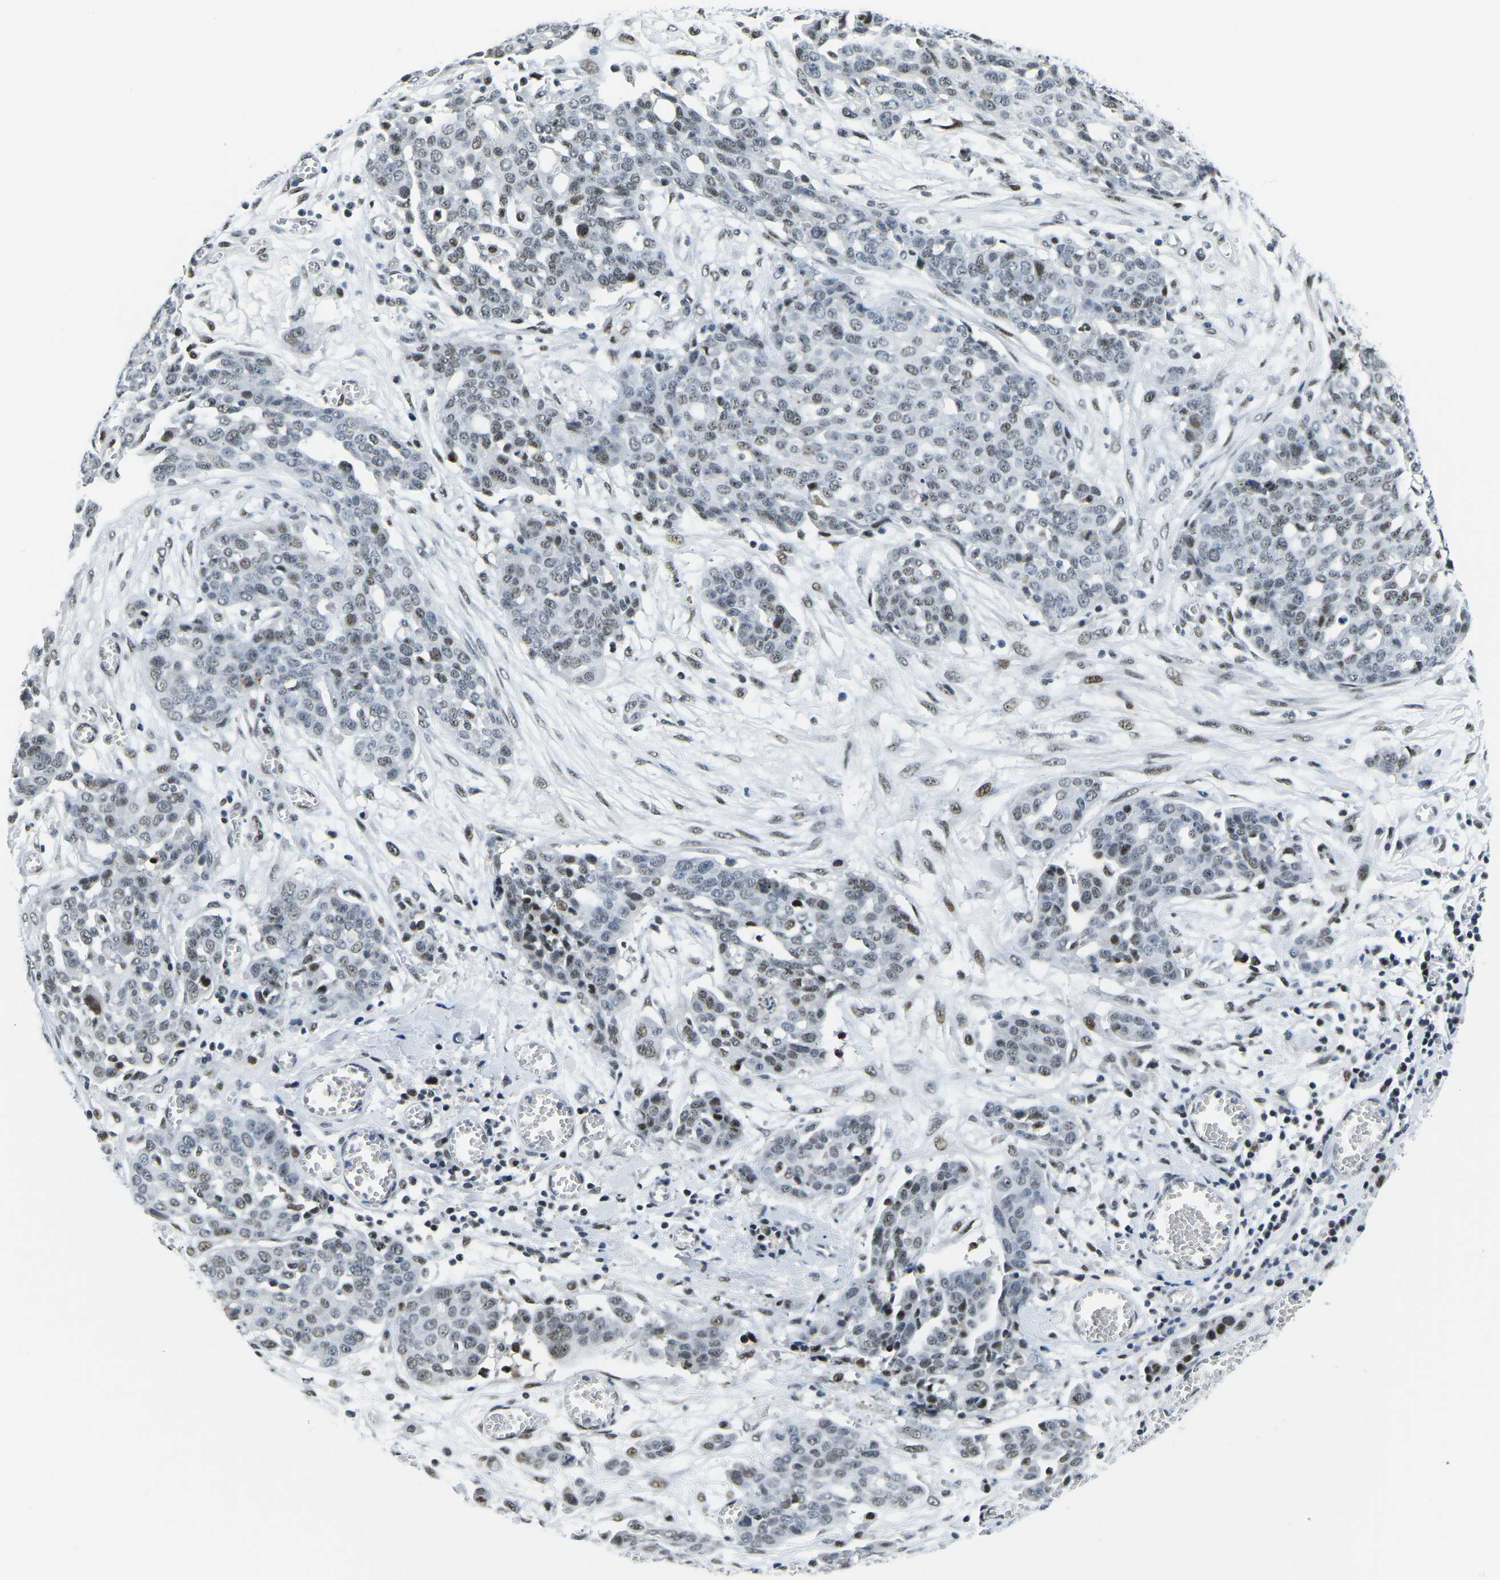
{"staining": {"intensity": "weak", "quantity": "<25%", "location": "nuclear"}, "tissue": "ovarian cancer", "cell_type": "Tumor cells", "image_type": "cancer", "snomed": [{"axis": "morphology", "description": "Cystadenocarcinoma, serous, NOS"}, {"axis": "topography", "description": "Soft tissue"}, {"axis": "topography", "description": "Ovary"}], "caption": "DAB immunohistochemical staining of human ovarian serous cystadenocarcinoma shows no significant expression in tumor cells.", "gene": "PRPF8", "patient": {"sex": "female", "age": 57}}